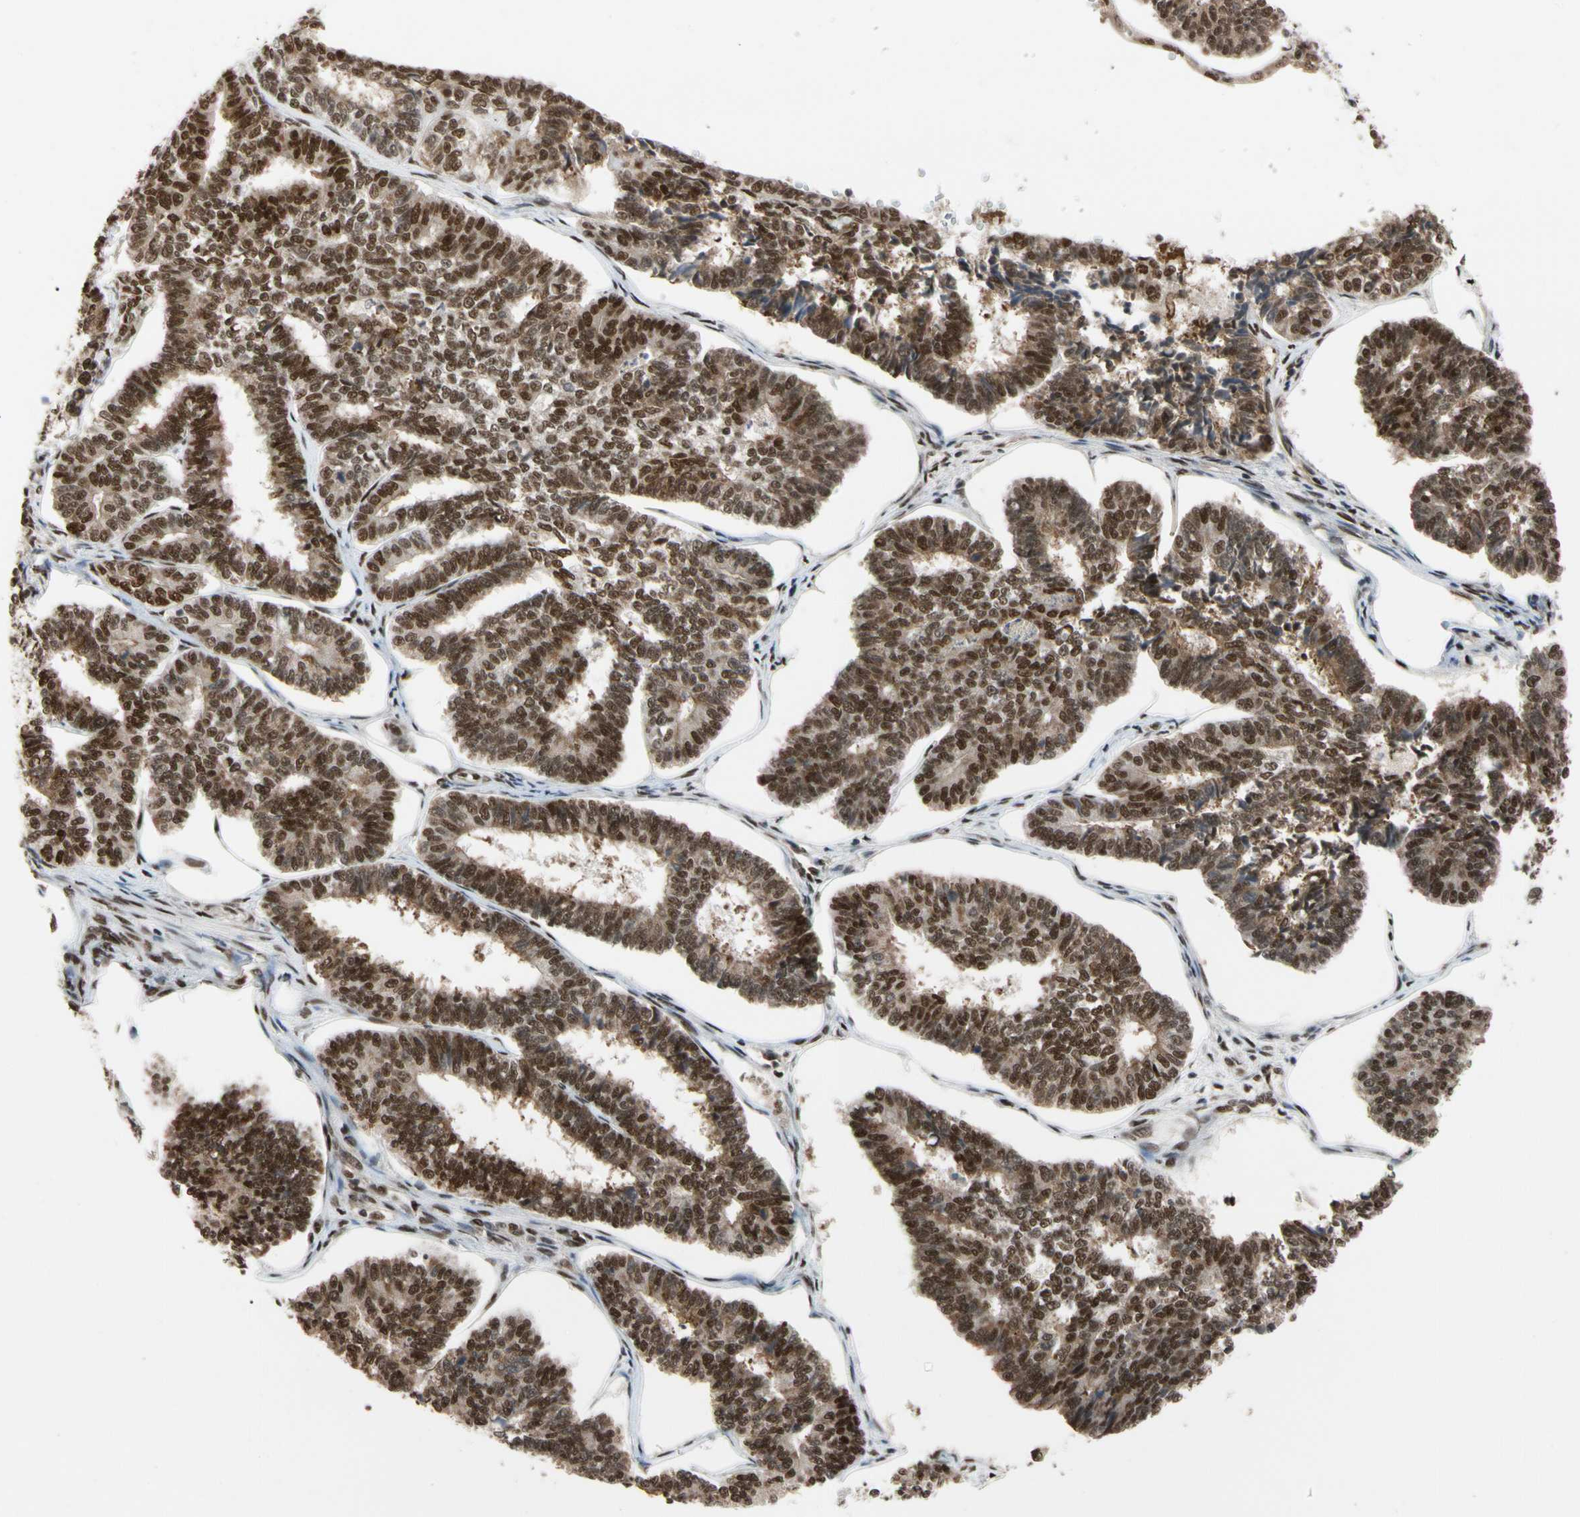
{"staining": {"intensity": "strong", "quantity": ">75%", "location": "cytoplasmic/membranous,nuclear"}, "tissue": "endometrial cancer", "cell_type": "Tumor cells", "image_type": "cancer", "snomed": [{"axis": "morphology", "description": "Adenocarcinoma, NOS"}, {"axis": "topography", "description": "Endometrium"}], "caption": "Endometrial adenocarcinoma stained for a protein (brown) demonstrates strong cytoplasmic/membranous and nuclear positive staining in about >75% of tumor cells.", "gene": "FAM98B", "patient": {"sex": "female", "age": 70}}